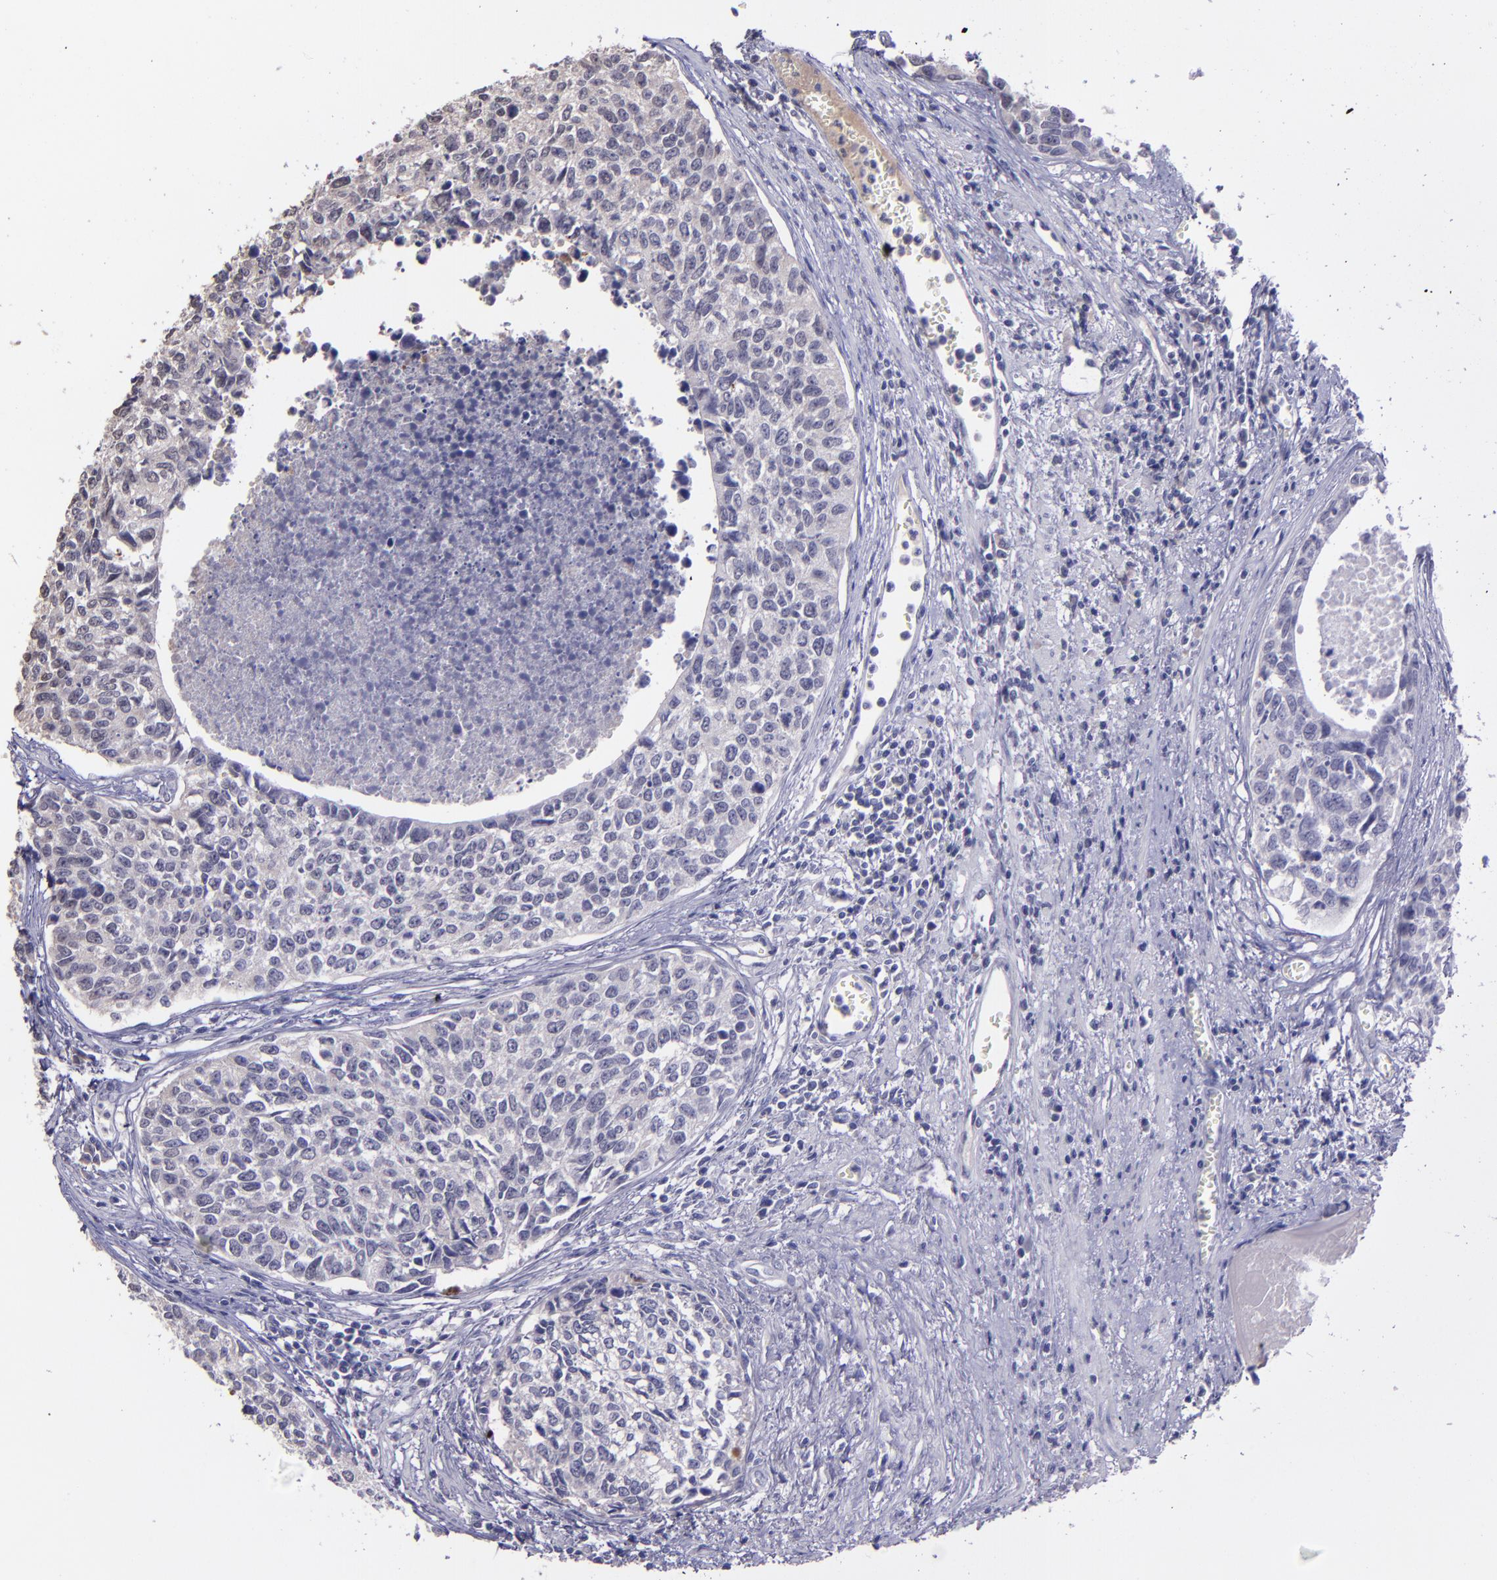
{"staining": {"intensity": "weak", "quantity": "<25%", "location": "cytoplasmic/membranous"}, "tissue": "urothelial cancer", "cell_type": "Tumor cells", "image_type": "cancer", "snomed": [{"axis": "morphology", "description": "Urothelial carcinoma, High grade"}, {"axis": "topography", "description": "Urinary bladder"}], "caption": "High-grade urothelial carcinoma stained for a protein using IHC shows no staining tumor cells.", "gene": "SERPINF2", "patient": {"sex": "male", "age": 81}}